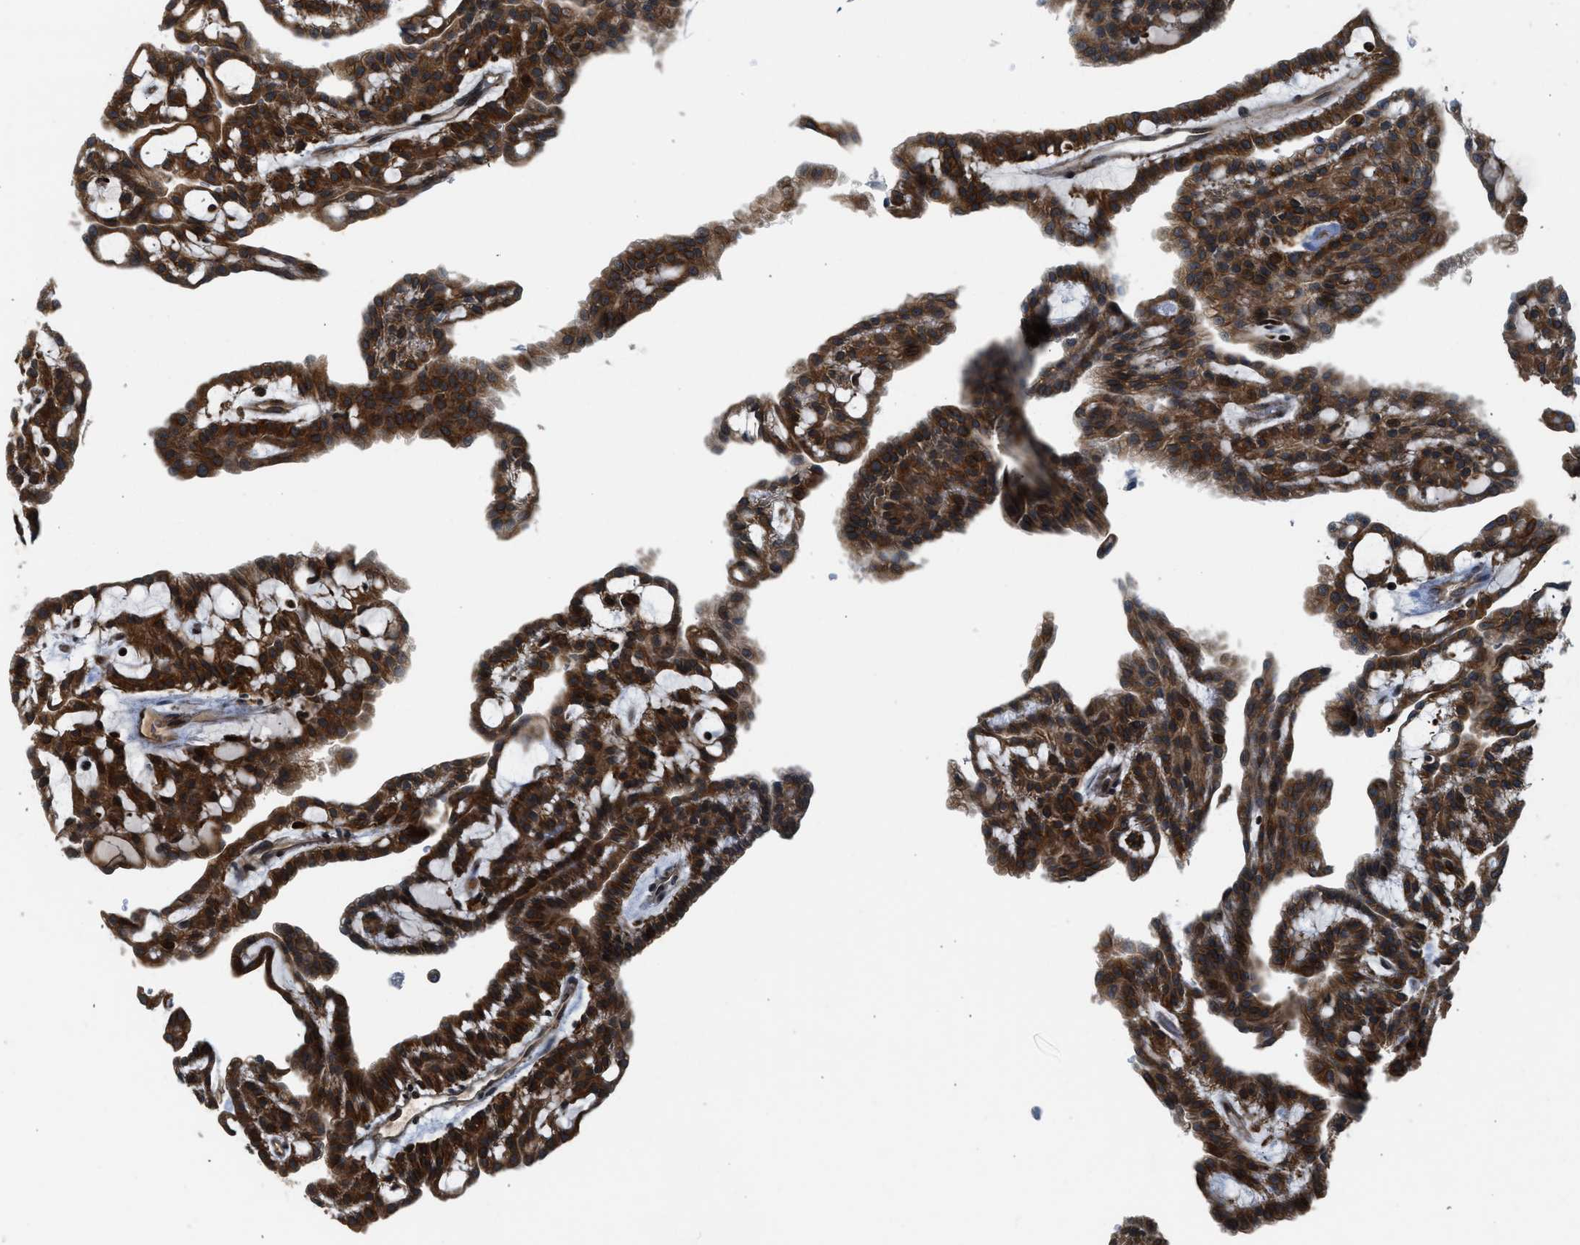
{"staining": {"intensity": "strong", "quantity": ">75%", "location": "cytoplasmic/membranous"}, "tissue": "renal cancer", "cell_type": "Tumor cells", "image_type": "cancer", "snomed": [{"axis": "morphology", "description": "Adenocarcinoma, NOS"}, {"axis": "topography", "description": "Kidney"}], "caption": "This photomicrograph displays IHC staining of adenocarcinoma (renal), with high strong cytoplasmic/membranous staining in about >75% of tumor cells.", "gene": "RETREG3", "patient": {"sex": "male", "age": 63}}